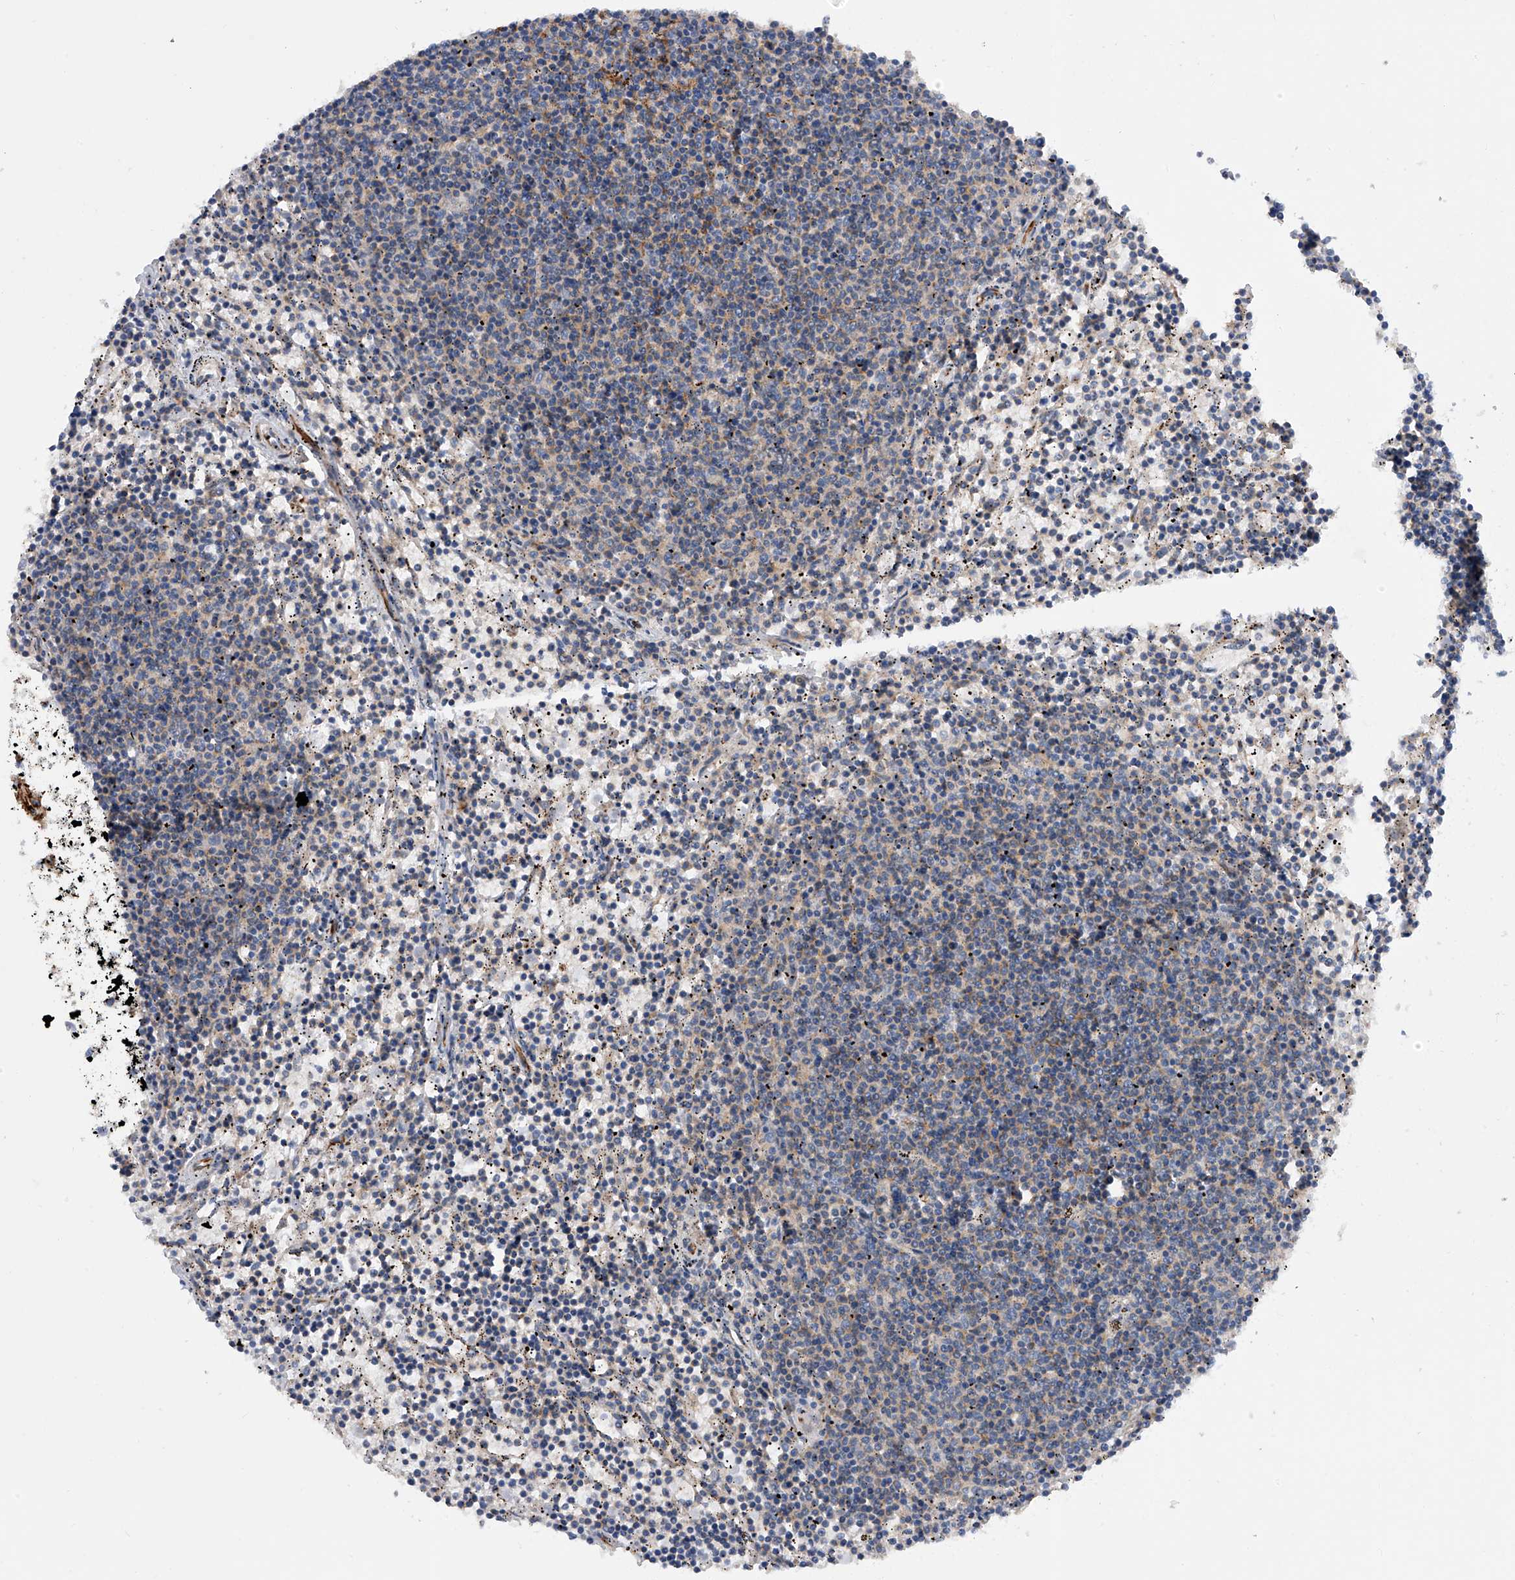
{"staining": {"intensity": "weak", "quantity": "<25%", "location": "cytoplasmic/membranous"}, "tissue": "lymphoma", "cell_type": "Tumor cells", "image_type": "cancer", "snomed": [{"axis": "morphology", "description": "Malignant lymphoma, non-Hodgkin's type, Low grade"}, {"axis": "topography", "description": "Spleen"}], "caption": "This is a image of IHC staining of malignant lymphoma, non-Hodgkin's type (low-grade), which shows no staining in tumor cells.", "gene": "MLYCD", "patient": {"sex": "female", "age": 50}}